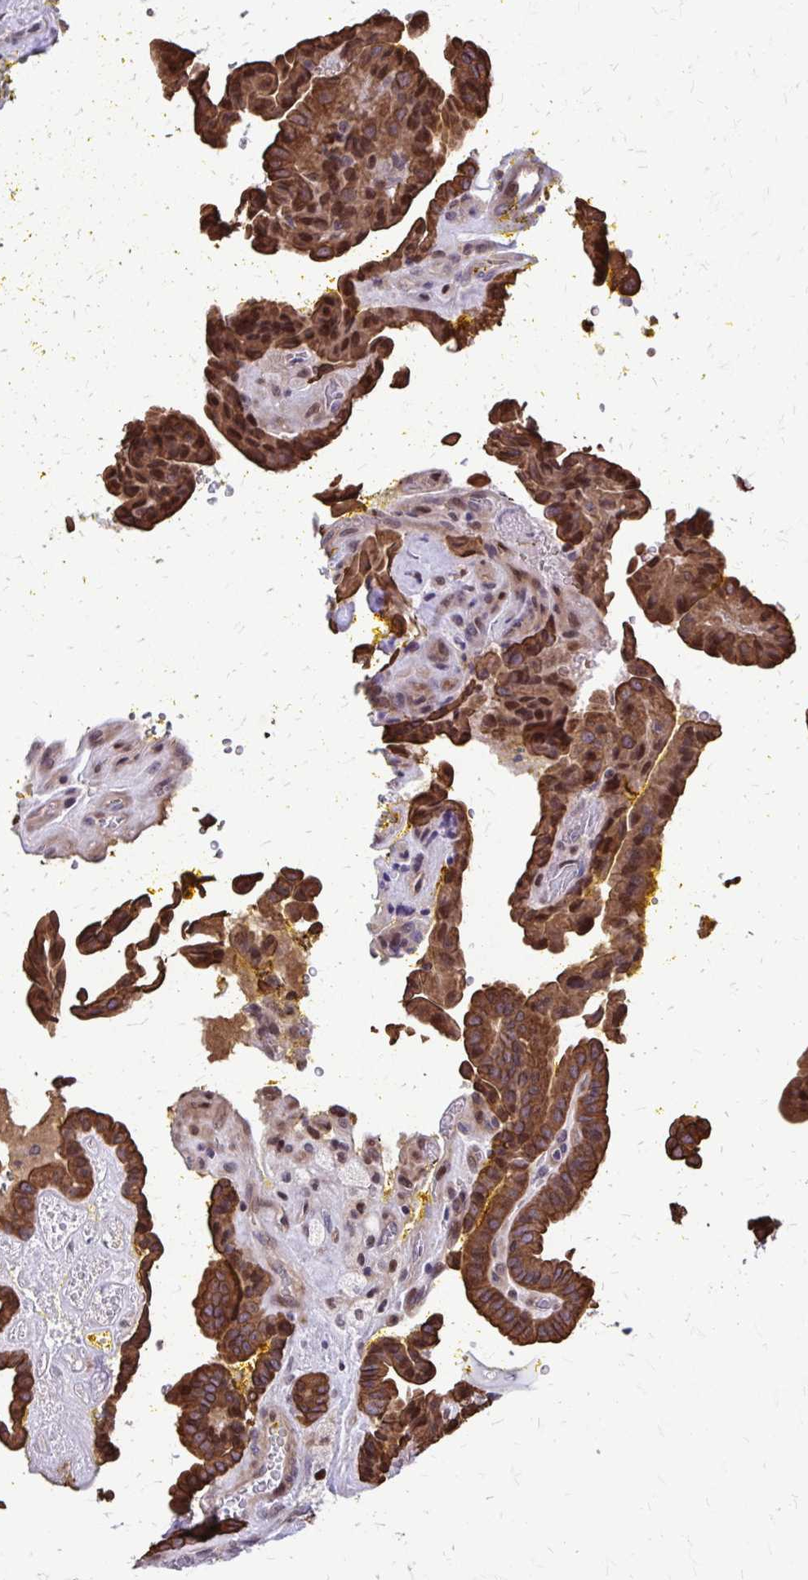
{"staining": {"intensity": "strong", "quantity": ">75%", "location": "cytoplasmic/membranous"}, "tissue": "thyroid cancer", "cell_type": "Tumor cells", "image_type": "cancer", "snomed": [{"axis": "morphology", "description": "Papillary adenocarcinoma, NOS"}, {"axis": "topography", "description": "Thyroid gland"}], "caption": "This image demonstrates IHC staining of thyroid papillary adenocarcinoma, with high strong cytoplasmic/membranous positivity in about >75% of tumor cells.", "gene": "ANKRD30B", "patient": {"sex": "male", "age": 87}}